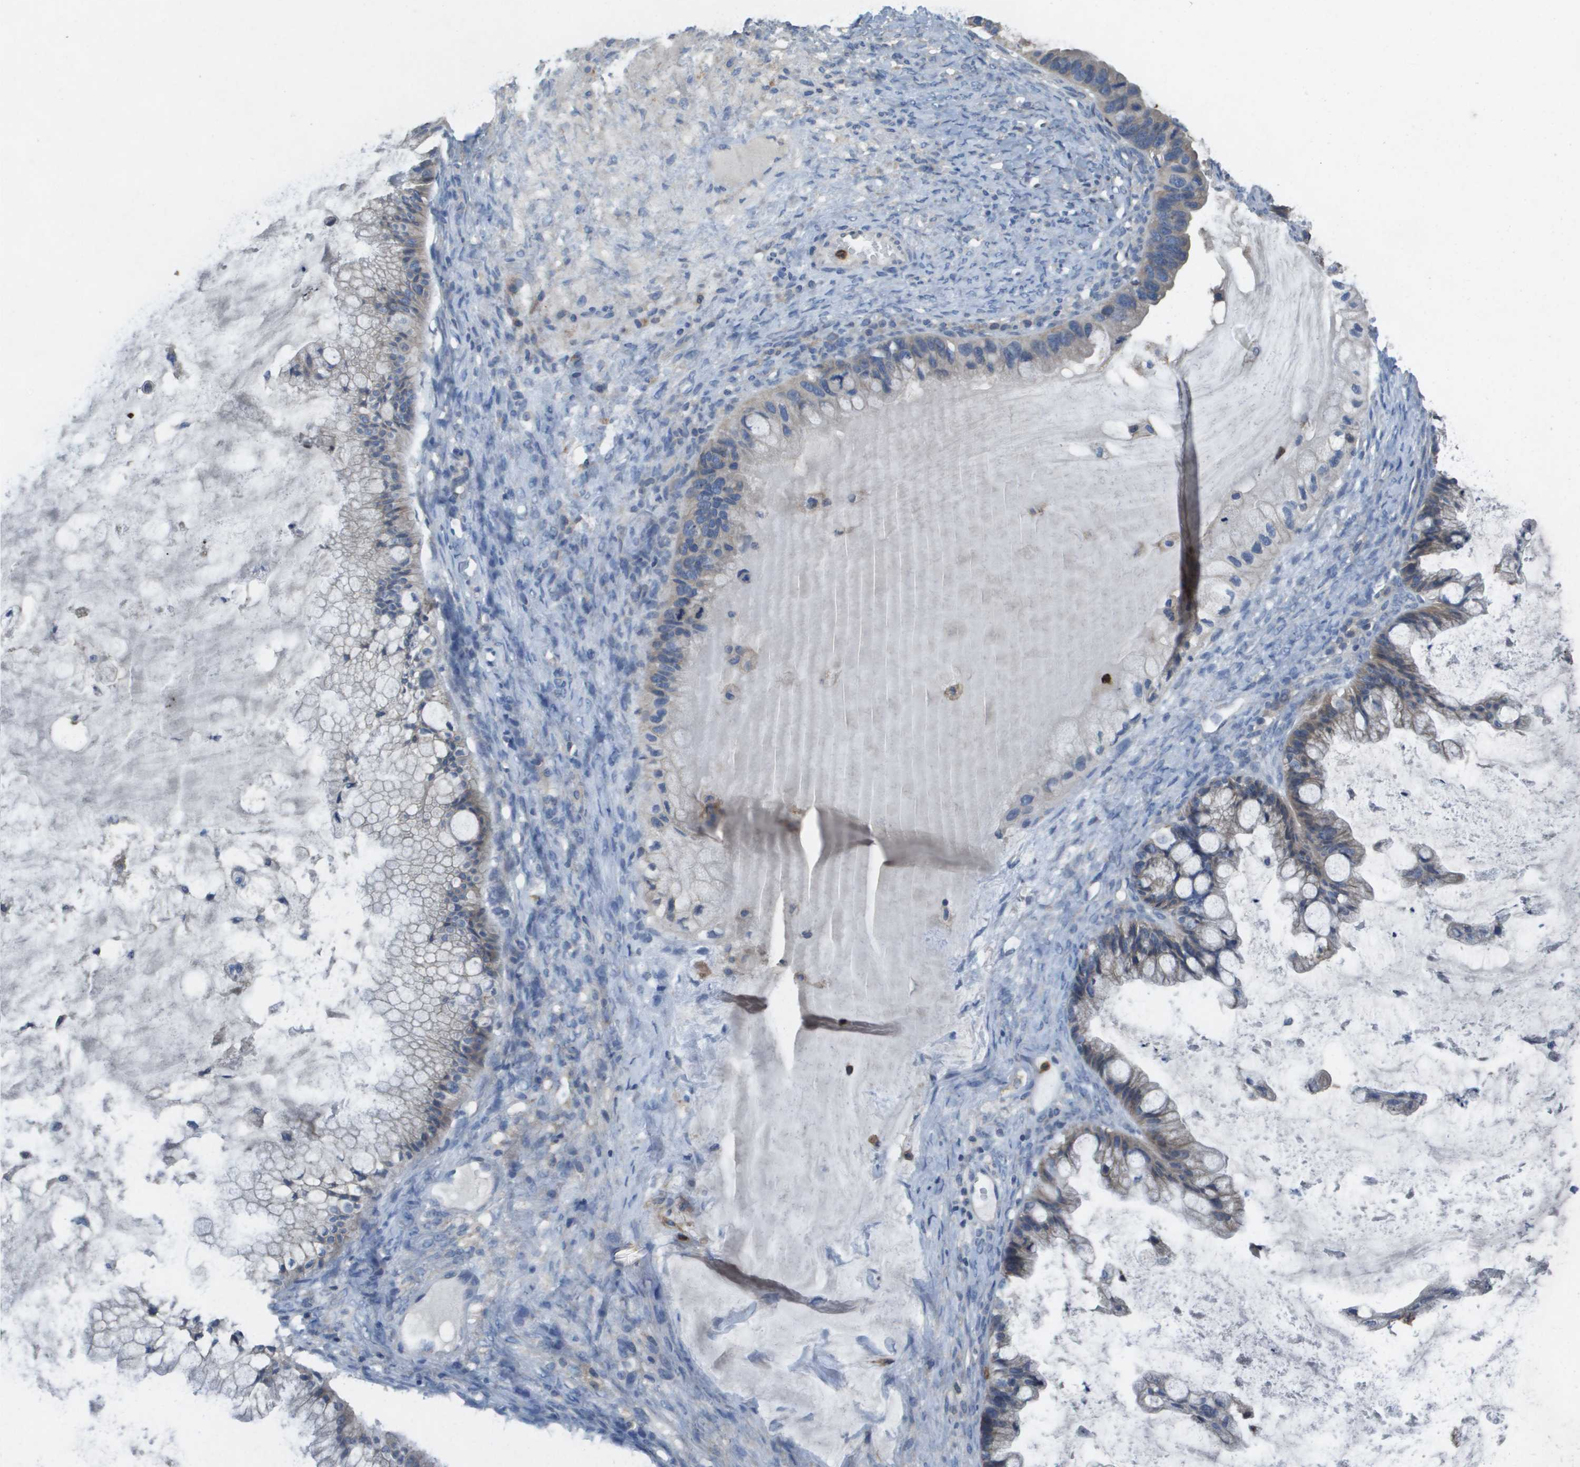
{"staining": {"intensity": "weak", "quantity": "<25%", "location": "cytoplasmic/membranous"}, "tissue": "ovarian cancer", "cell_type": "Tumor cells", "image_type": "cancer", "snomed": [{"axis": "morphology", "description": "Cystadenocarcinoma, mucinous, NOS"}, {"axis": "topography", "description": "Ovary"}], "caption": "IHC of human ovarian cancer (mucinous cystadenocarcinoma) reveals no staining in tumor cells.", "gene": "CLCA4", "patient": {"sex": "female", "age": 57}}